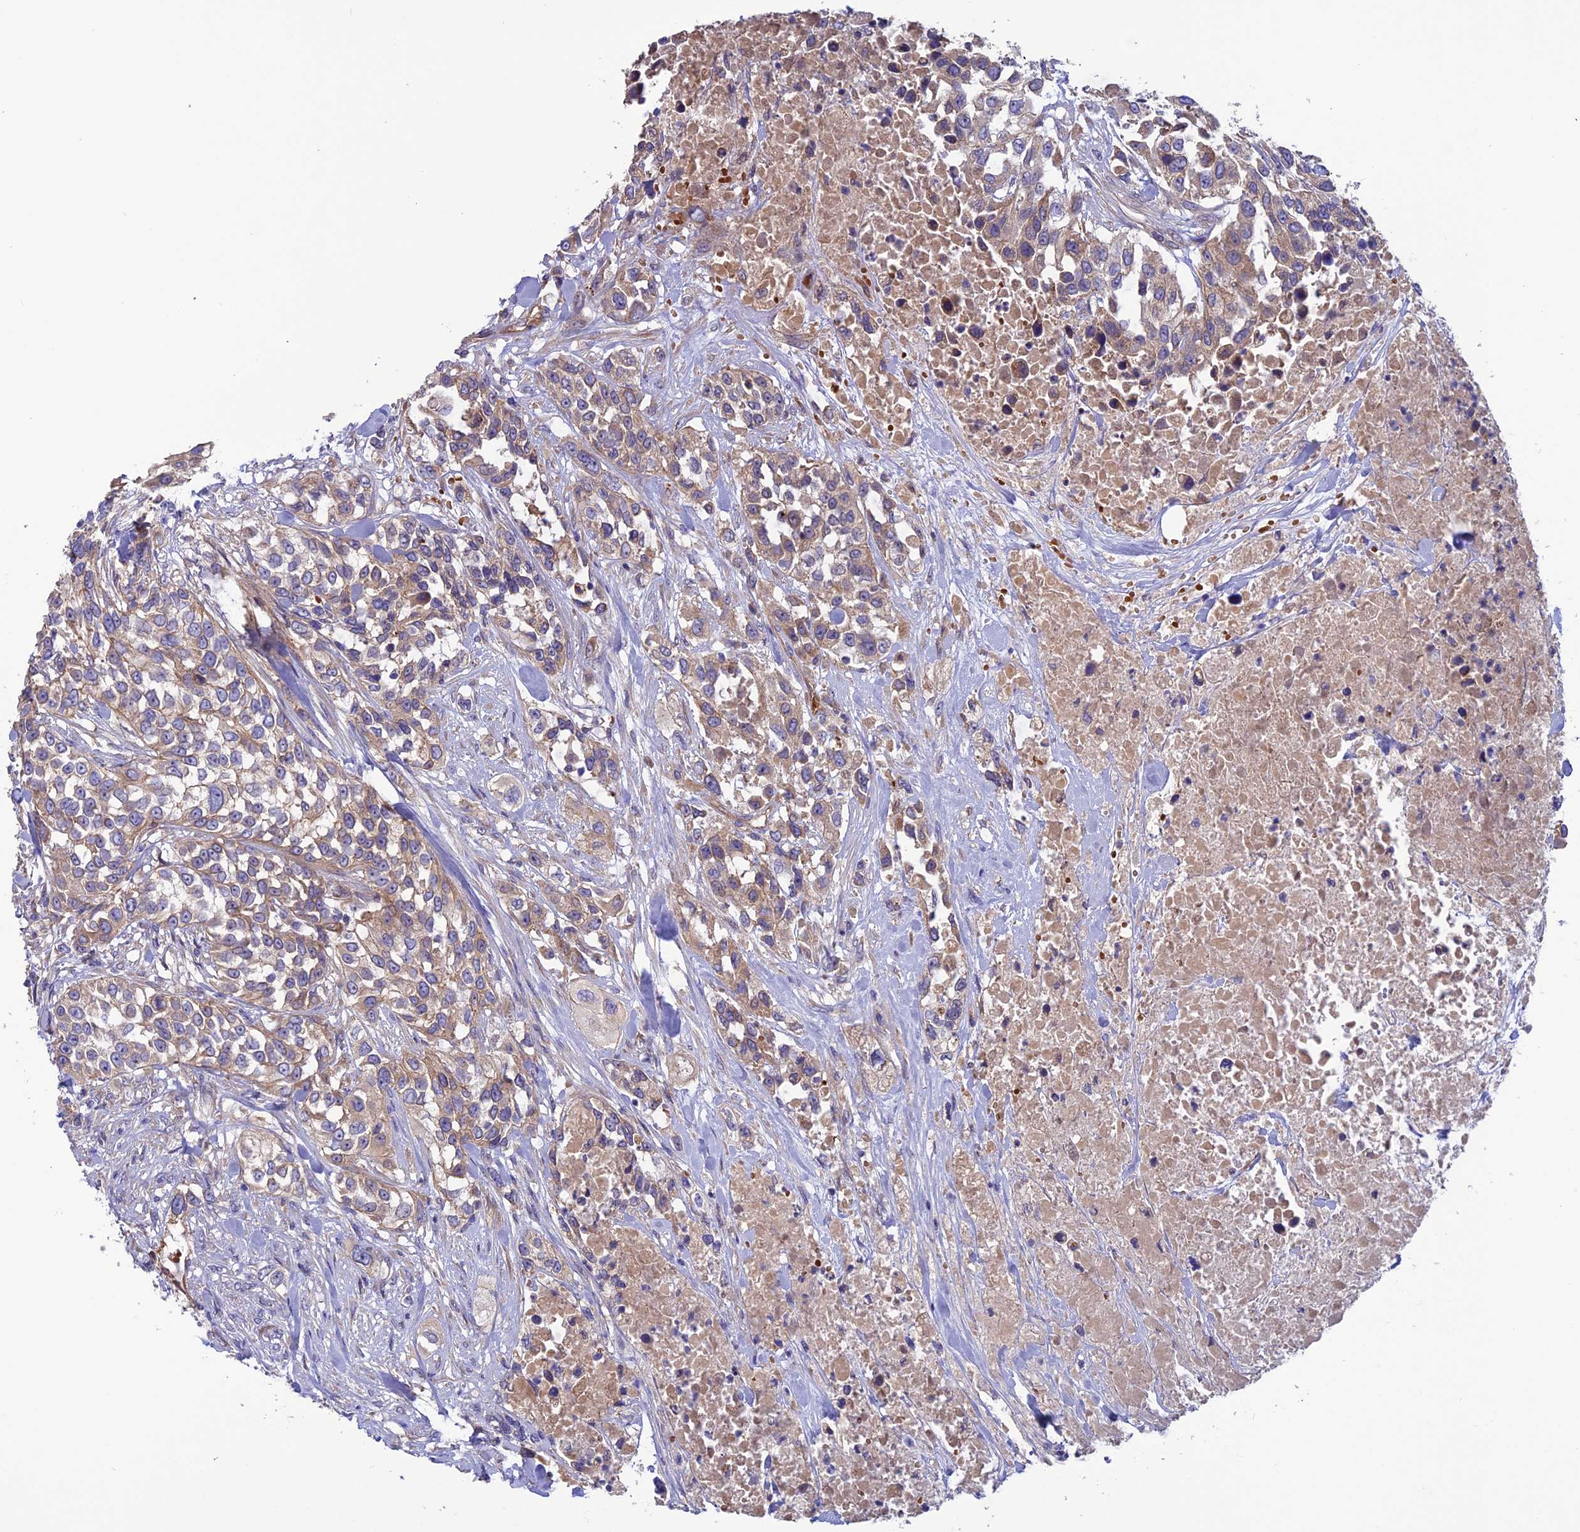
{"staining": {"intensity": "weak", "quantity": "25%-75%", "location": "cytoplasmic/membranous"}, "tissue": "urothelial cancer", "cell_type": "Tumor cells", "image_type": "cancer", "snomed": [{"axis": "morphology", "description": "Urothelial carcinoma, High grade"}, {"axis": "topography", "description": "Urinary bladder"}], "caption": "Immunohistochemical staining of urothelial cancer displays low levels of weak cytoplasmic/membranous protein expression in about 25%-75% of tumor cells. (IHC, brightfield microscopy, high magnification).", "gene": "DUS3L", "patient": {"sex": "female", "age": 80}}